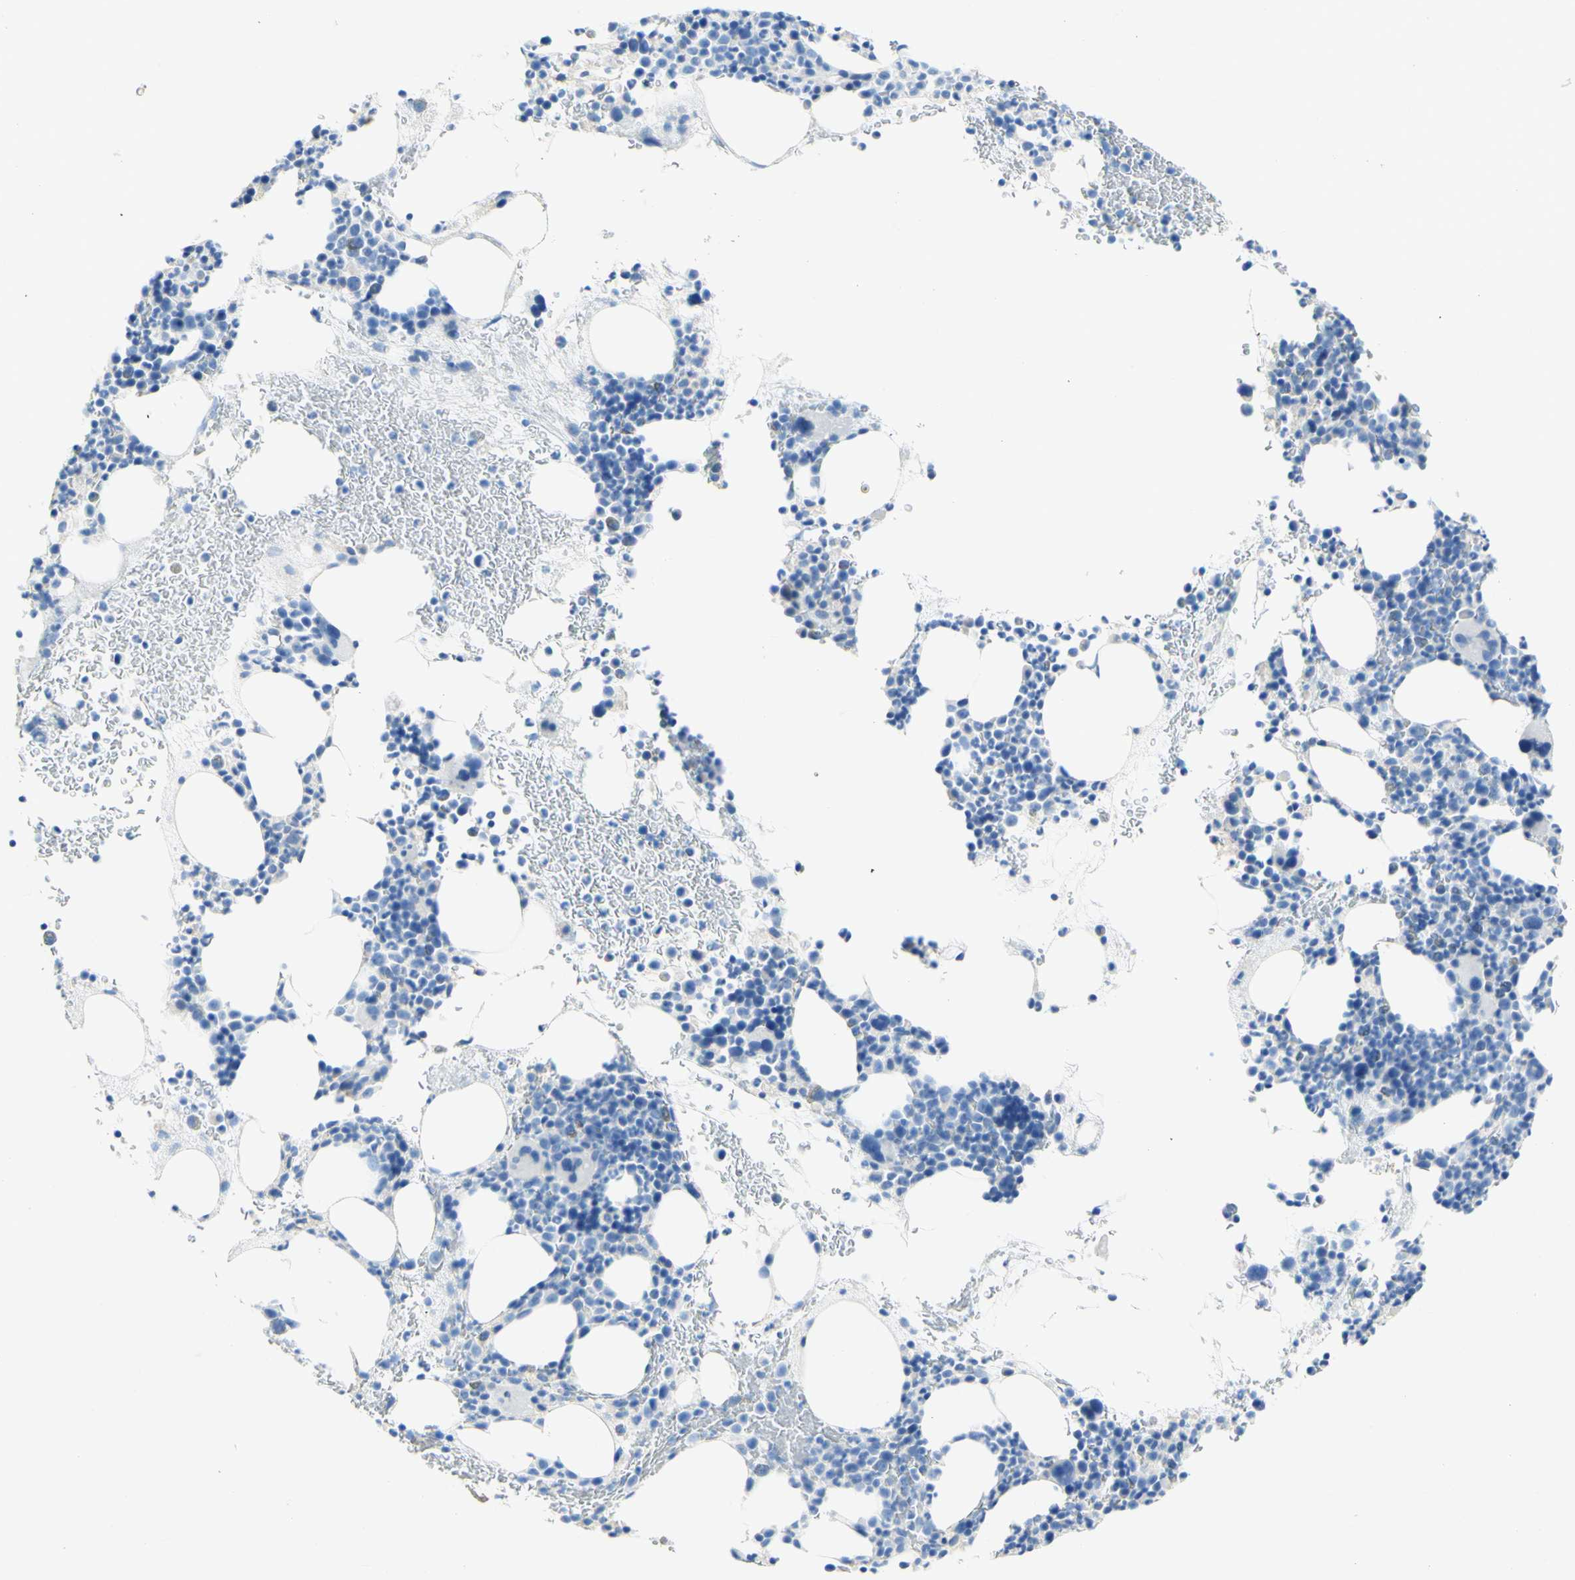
{"staining": {"intensity": "moderate", "quantity": "<25%", "location": "cytoplasmic/membranous"}, "tissue": "bone marrow", "cell_type": "Hematopoietic cells", "image_type": "normal", "snomed": [{"axis": "morphology", "description": "Normal tissue, NOS"}, {"axis": "morphology", "description": "Inflammation, NOS"}, {"axis": "topography", "description": "Bone marrow"}], "caption": "The micrograph demonstrates a brown stain indicating the presence of a protein in the cytoplasmic/membranous of hematopoietic cells in bone marrow.", "gene": "DSC2", "patient": {"sex": "male", "age": 73}}